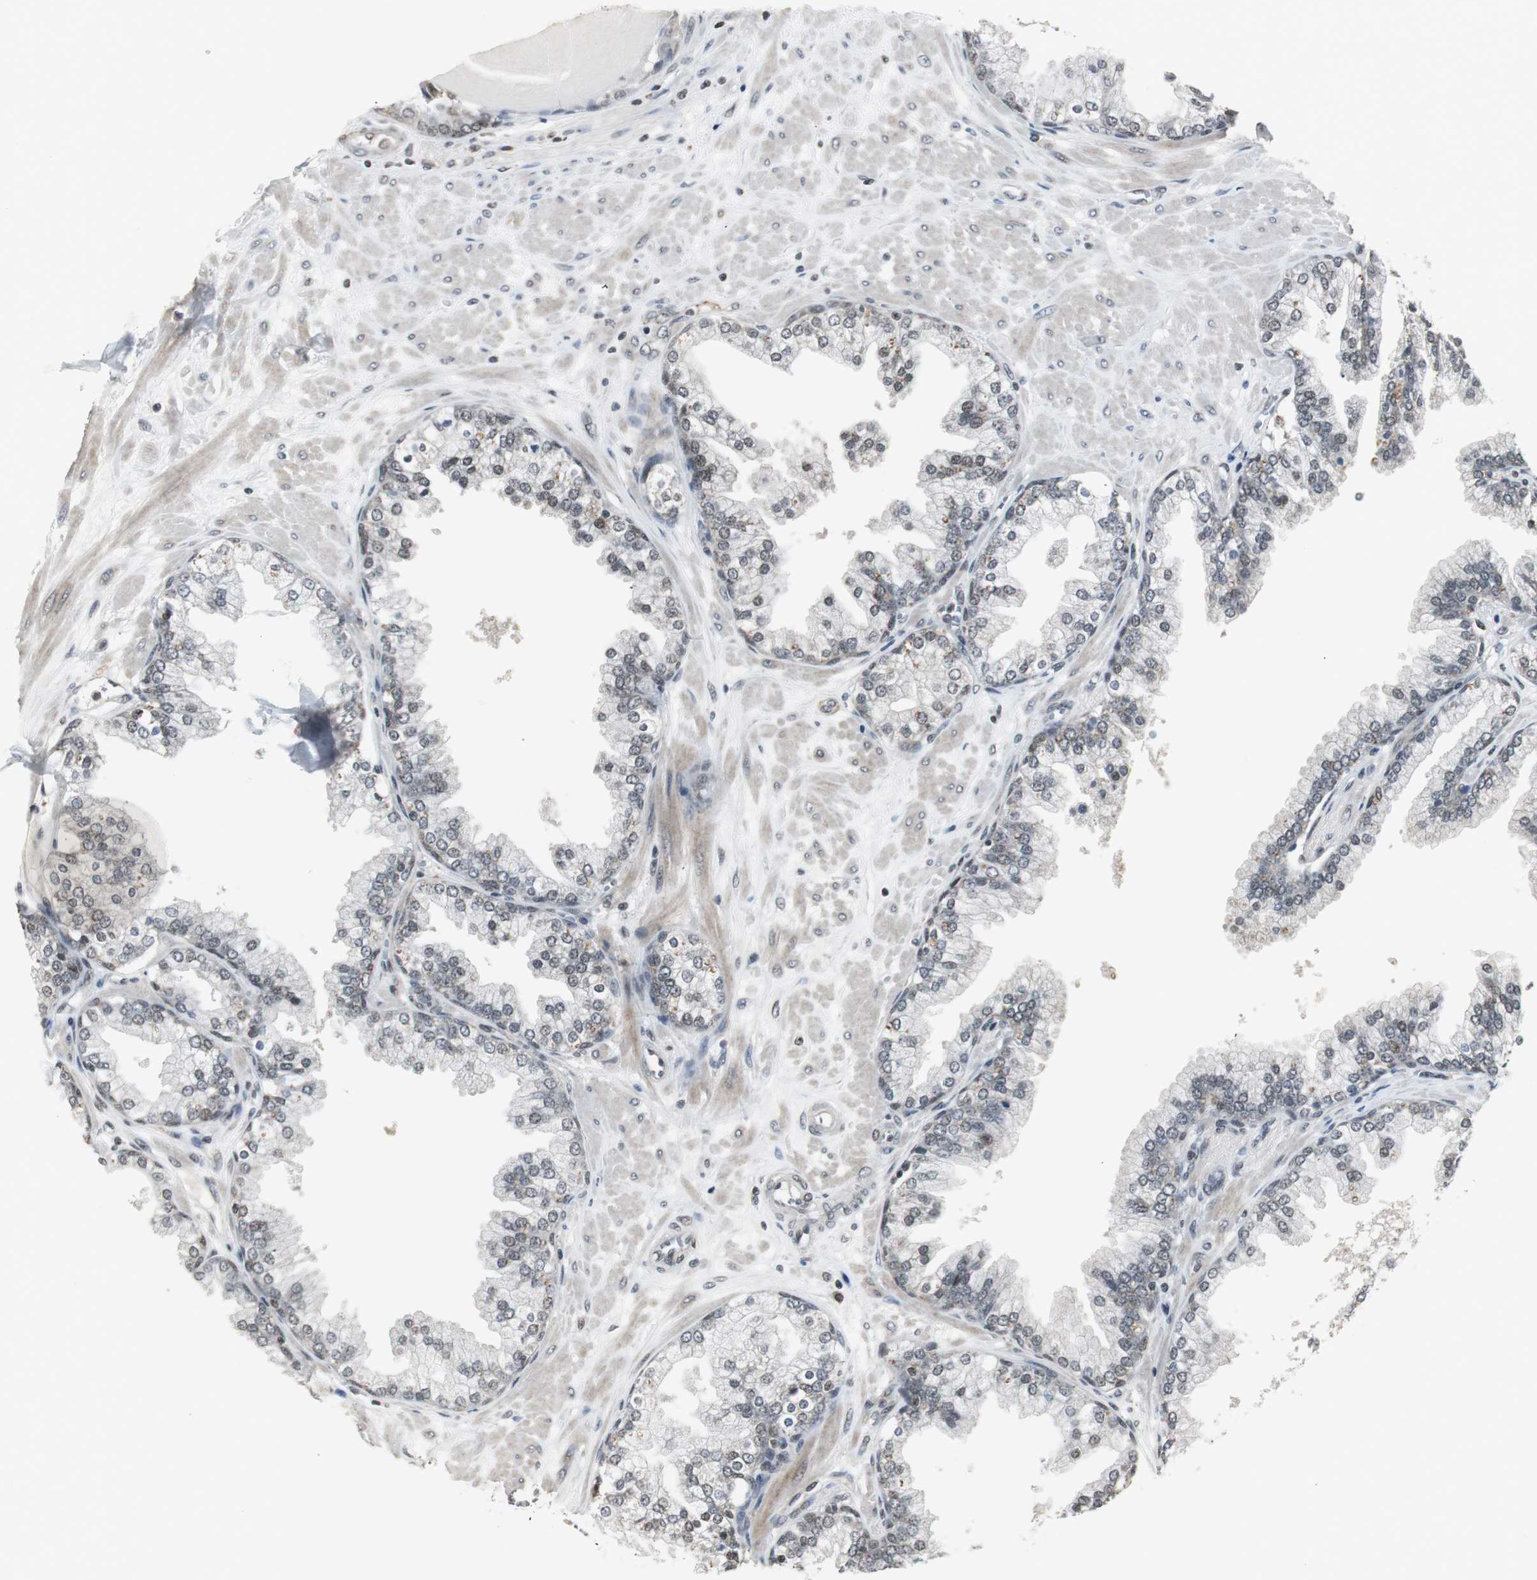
{"staining": {"intensity": "moderate", "quantity": ">75%", "location": "nuclear"}, "tissue": "prostate", "cell_type": "Glandular cells", "image_type": "normal", "snomed": [{"axis": "morphology", "description": "Normal tissue, NOS"}, {"axis": "topography", "description": "Prostate"}], "caption": "Brown immunohistochemical staining in benign human prostate shows moderate nuclear expression in about >75% of glandular cells.", "gene": "MPG", "patient": {"sex": "male", "age": 51}}